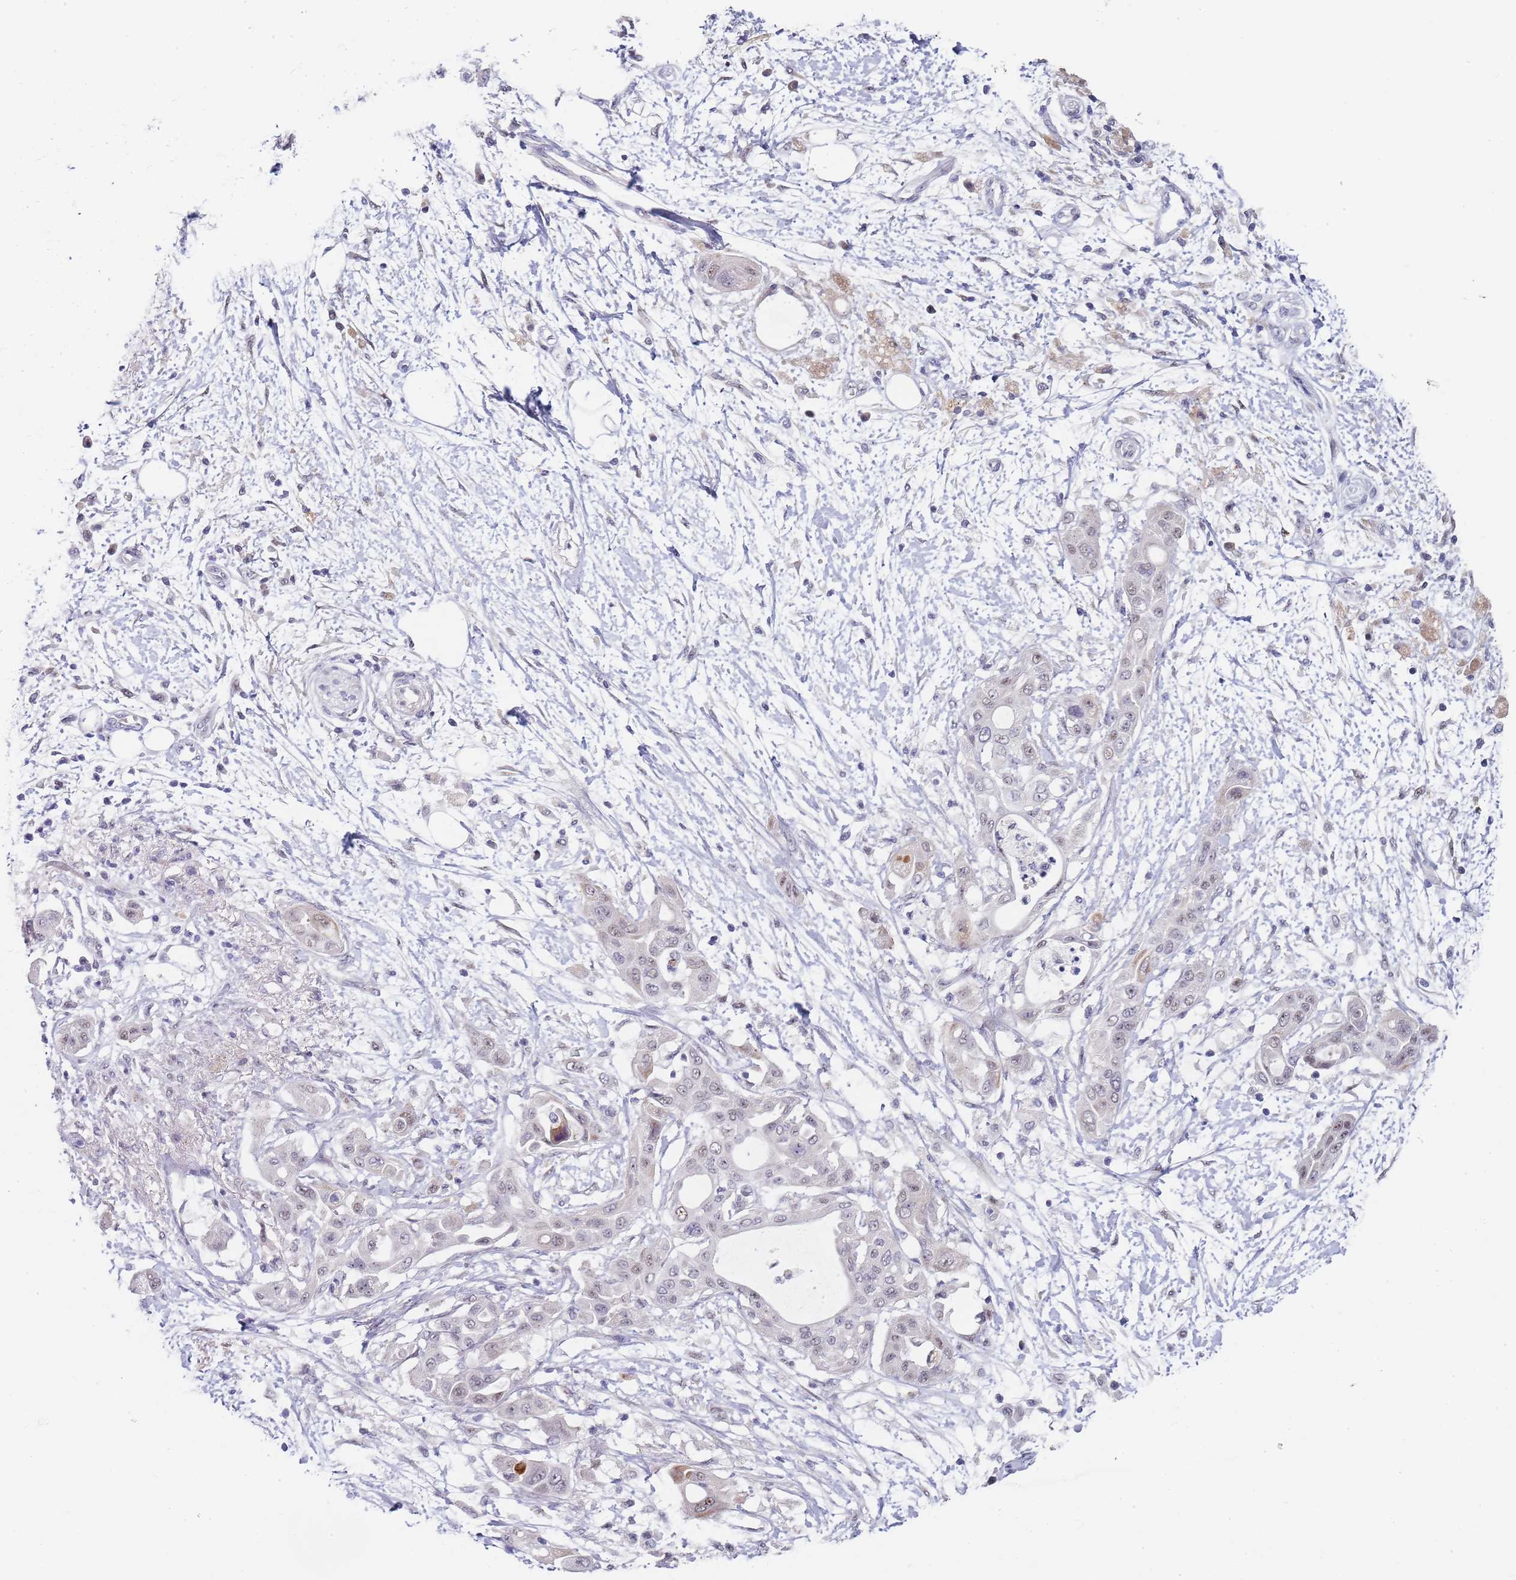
{"staining": {"intensity": "moderate", "quantity": "<25%", "location": "cytoplasmic/membranous,nuclear"}, "tissue": "pancreatic cancer", "cell_type": "Tumor cells", "image_type": "cancer", "snomed": [{"axis": "morphology", "description": "Adenocarcinoma, NOS"}, {"axis": "topography", "description": "Pancreas"}], "caption": "Immunohistochemical staining of human pancreatic adenocarcinoma reveals moderate cytoplasmic/membranous and nuclear protein expression in about <25% of tumor cells. (DAB (3,3'-diaminobenzidine) = brown stain, brightfield microscopy at high magnification).", "gene": "PLCL2", "patient": {"sex": "male", "age": 68}}